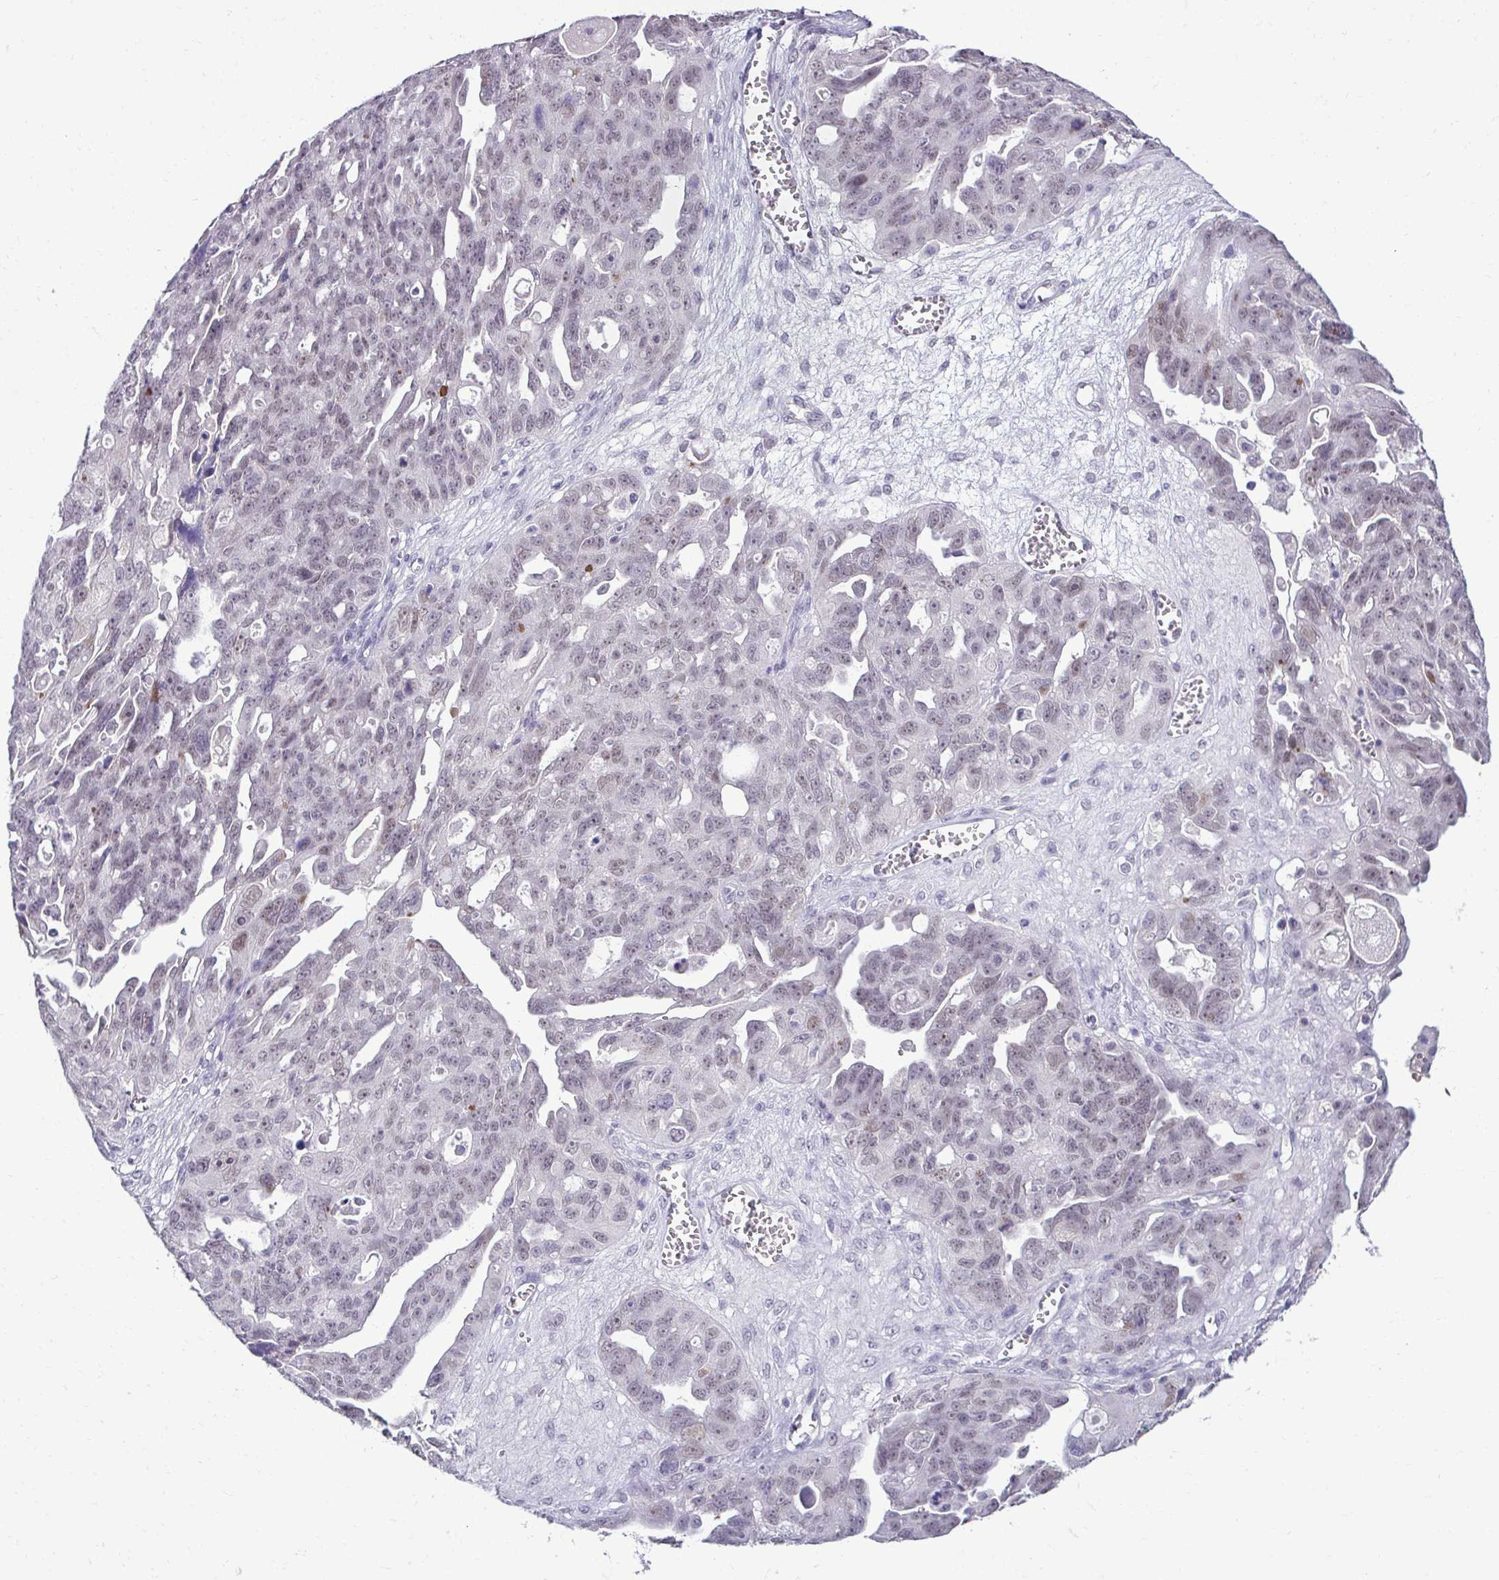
{"staining": {"intensity": "negative", "quantity": "none", "location": "none"}, "tissue": "ovarian cancer", "cell_type": "Tumor cells", "image_type": "cancer", "snomed": [{"axis": "morphology", "description": "Carcinoma, endometroid"}, {"axis": "topography", "description": "Ovary"}], "caption": "Histopathology image shows no protein staining in tumor cells of ovarian cancer (endometroid carcinoma) tissue. (Stains: DAB immunohistochemistry with hematoxylin counter stain, Microscopy: brightfield microscopy at high magnification).", "gene": "SLC30A3", "patient": {"sex": "female", "age": 70}}